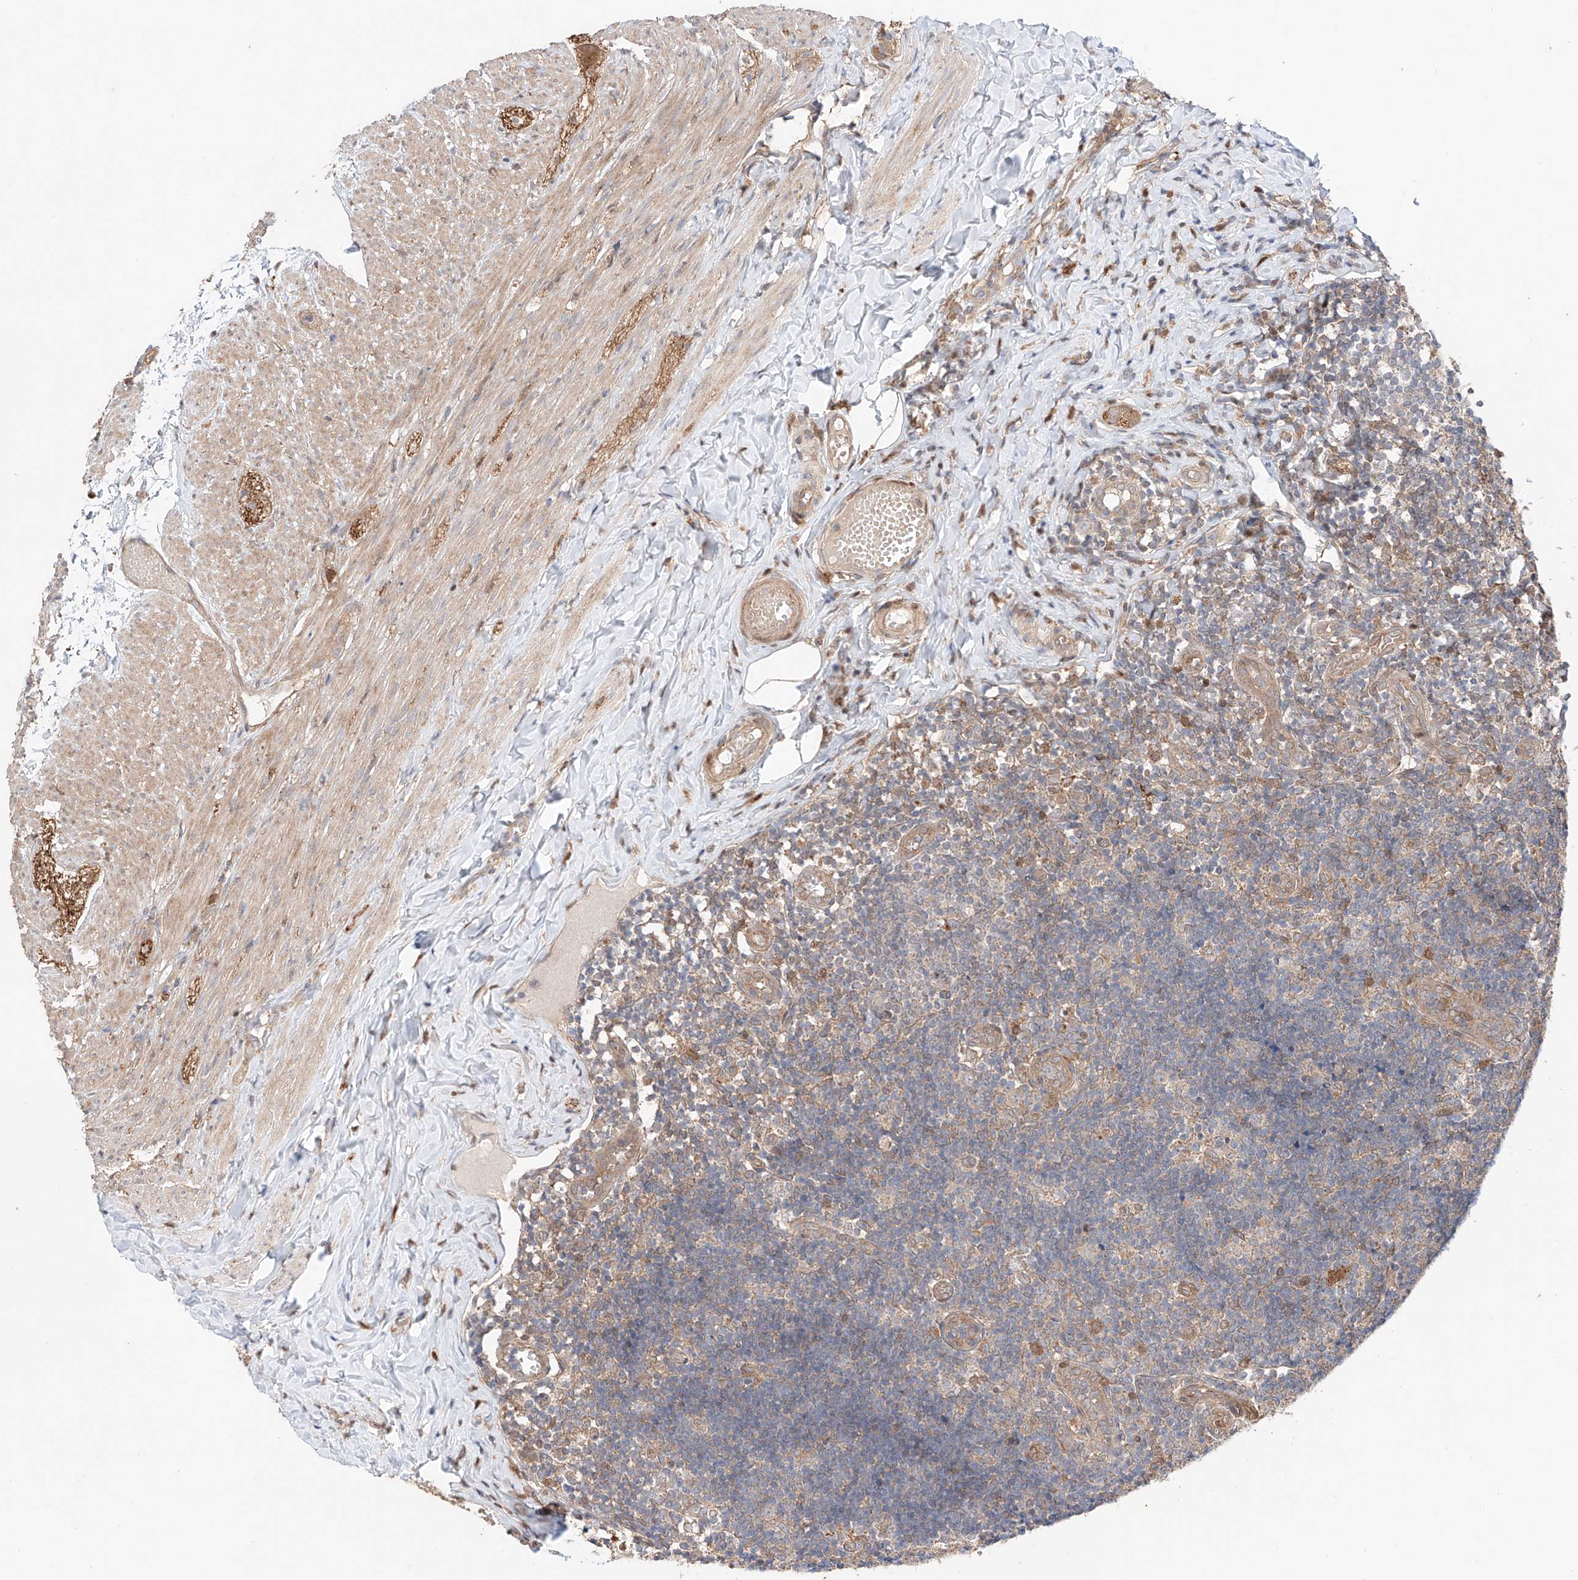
{"staining": {"intensity": "moderate", "quantity": ">75%", "location": "cytoplasmic/membranous"}, "tissue": "appendix", "cell_type": "Glandular cells", "image_type": "normal", "snomed": [{"axis": "morphology", "description": "Normal tissue, NOS"}, {"axis": "topography", "description": "Appendix"}], "caption": "Immunohistochemical staining of normal human appendix exhibits medium levels of moderate cytoplasmic/membranous expression in approximately >75% of glandular cells. The staining was performed using DAB (3,3'-diaminobenzidine) to visualize the protein expression in brown, while the nuclei were stained in blue with hematoxylin (Magnification: 20x).", "gene": "IGSF22", "patient": {"sex": "male", "age": 14}}